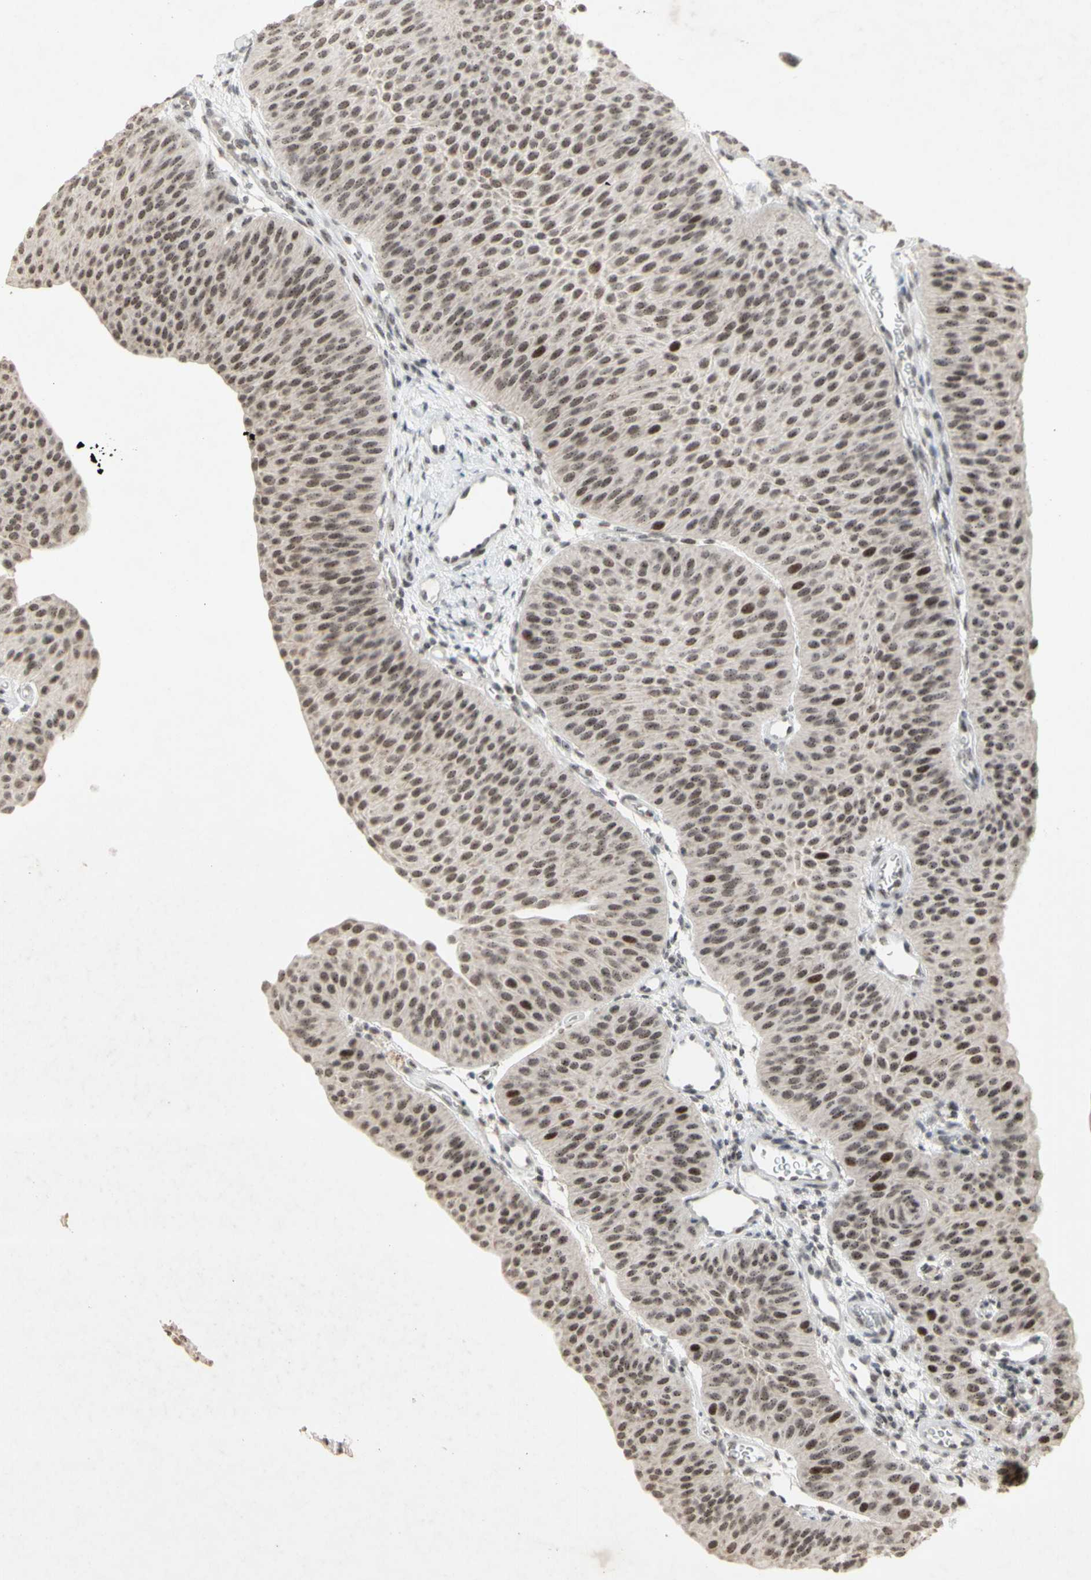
{"staining": {"intensity": "strong", "quantity": ">75%", "location": "nuclear"}, "tissue": "urothelial cancer", "cell_type": "Tumor cells", "image_type": "cancer", "snomed": [{"axis": "morphology", "description": "Urothelial carcinoma, Low grade"}, {"axis": "topography", "description": "Urinary bladder"}], "caption": "This photomicrograph displays immunohistochemistry (IHC) staining of human urothelial carcinoma (low-grade), with high strong nuclear positivity in about >75% of tumor cells.", "gene": "CENPB", "patient": {"sex": "female", "age": 60}}